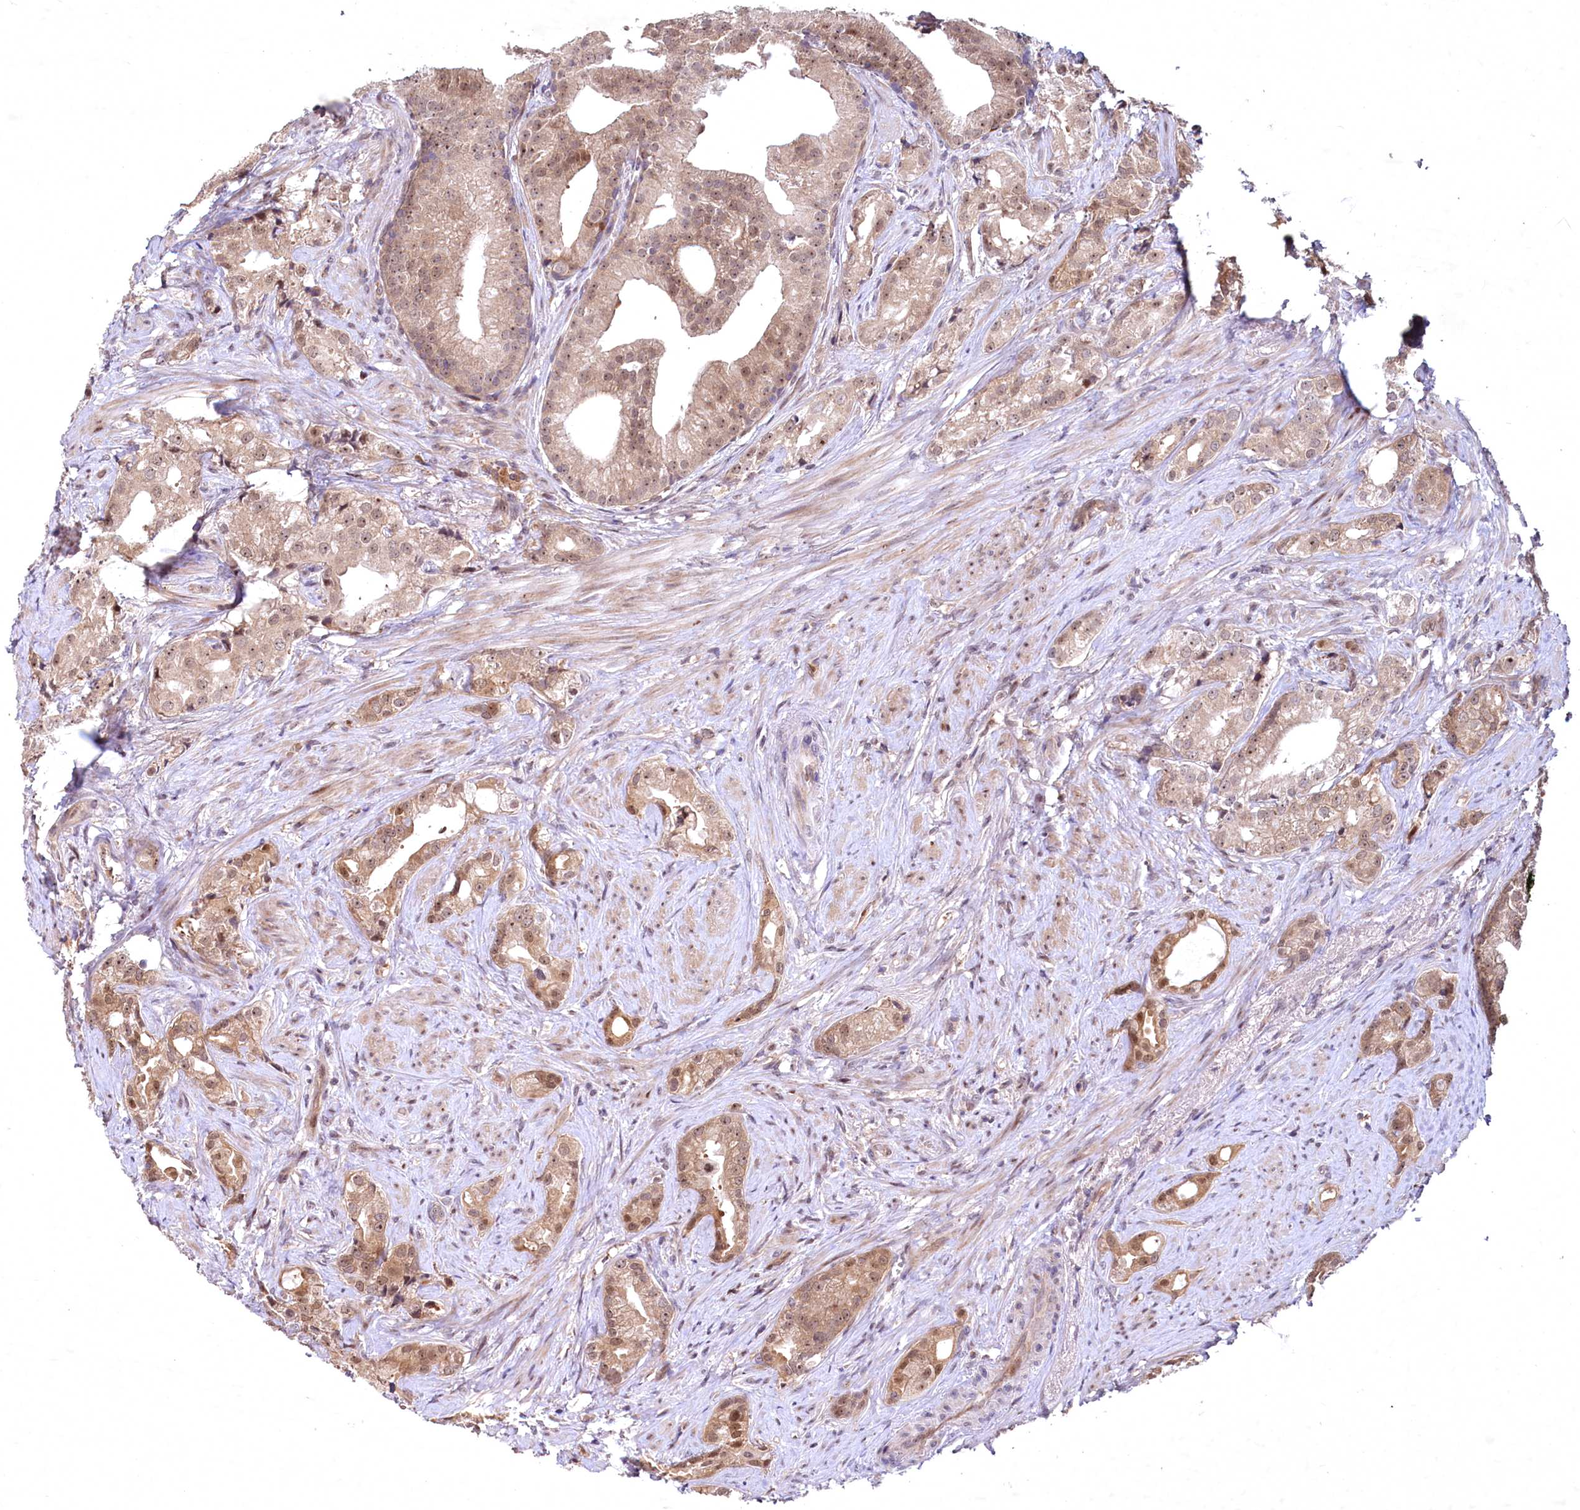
{"staining": {"intensity": "moderate", "quantity": ">75%", "location": "cytoplasmic/membranous"}, "tissue": "prostate cancer", "cell_type": "Tumor cells", "image_type": "cancer", "snomed": [{"axis": "morphology", "description": "Adenocarcinoma, Low grade"}, {"axis": "topography", "description": "Prostate"}], "caption": "Protein expression analysis of prostate adenocarcinoma (low-grade) demonstrates moderate cytoplasmic/membranous positivity in about >75% of tumor cells.", "gene": "N4BP2L1", "patient": {"sex": "male", "age": 71}}